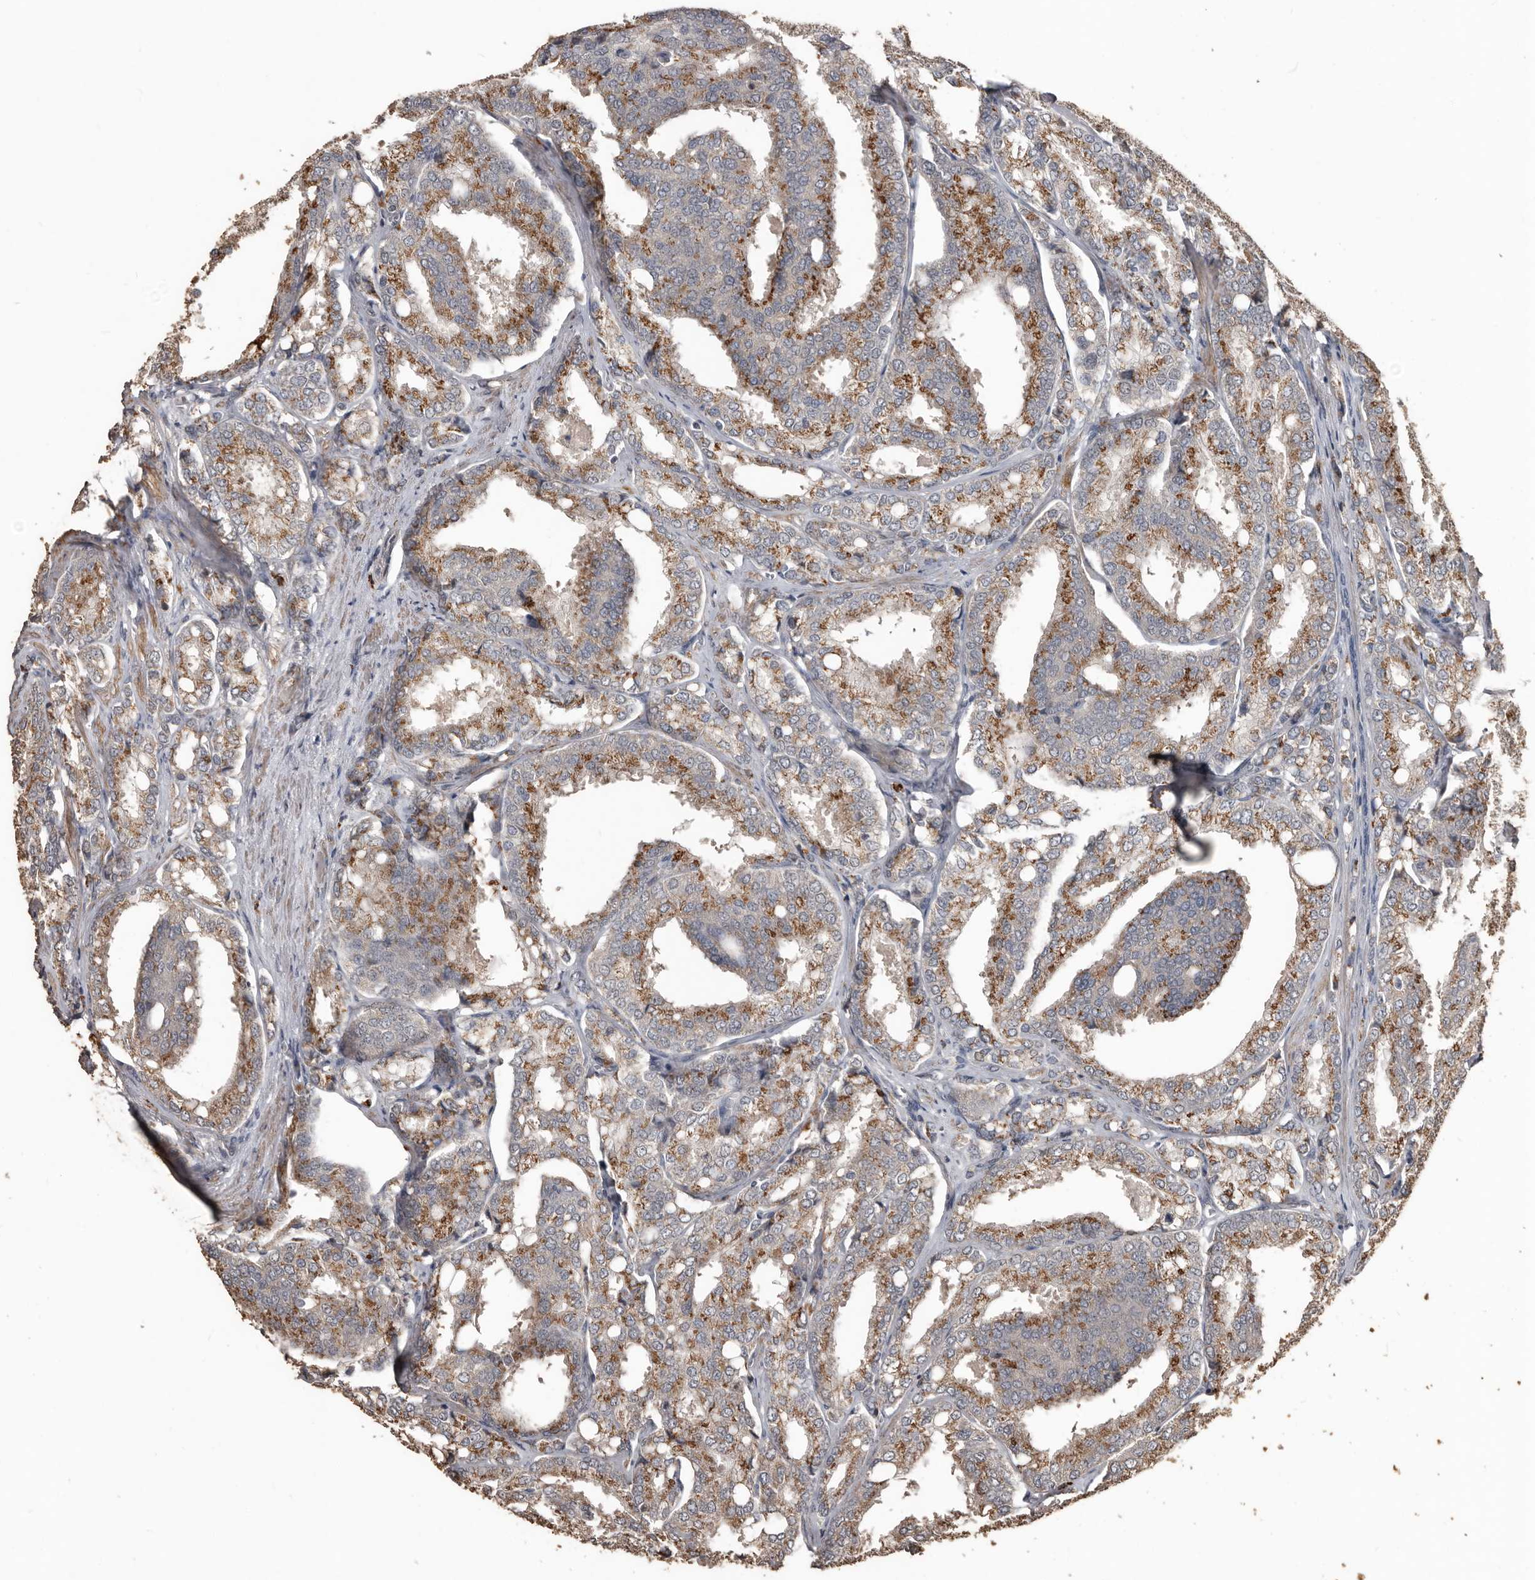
{"staining": {"intensity": "moderate", "quantity": ">75%", "location": "cytoplasmic/membranous"}, "tissue": "prostate cancer", "cell_type": "Tumor cells", "image_type": "cancer", "snomed": [{"axis": "morphology", "description": "Adenocarcinoma, High grade"}, {"axis": "topography", "description": "Prostate"}], "caption": "About >75% of tumor cells in adenocarcinoma (high-grade) (prostate) exhibit moderate cytoplasmic/membranous protein expression as visualized by brown immunohistochemical staining.", "gene": "BAMBI", "patient": {"sex": "male", "age": 50}}